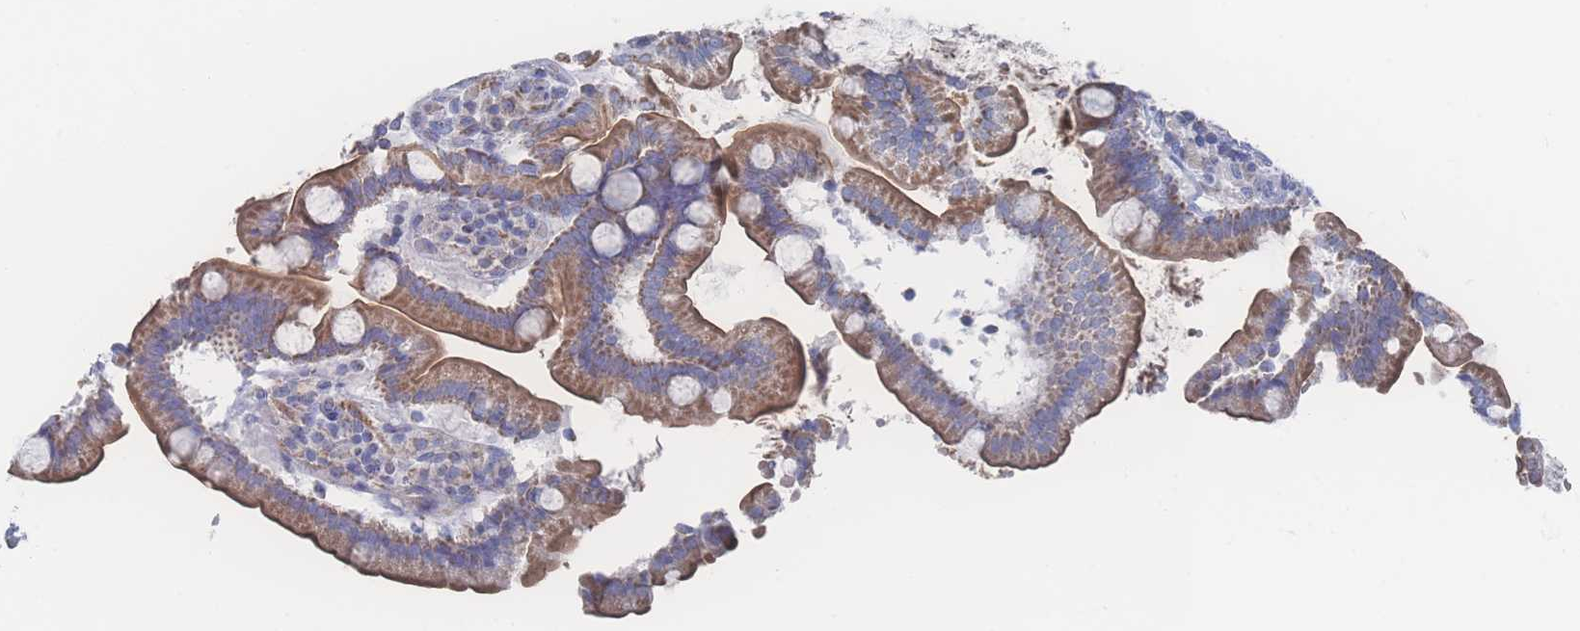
{"staining": {"intensity": "moderate", "quantity": ">75%", "location": "cytoplasmic/membranous"}, "tissue": "small intestine", "cell_type": "Glandular cells", "image_type": "normal", "snomed": [{"axis": "morphology", "description": "Normal tissue, NOS"}, {"axis": "topography", "description": "Small intestine"}], "caption": "Human small intestine stained with a protein marker shows moderate staining in glandular cells.", "gene": "SNPH", "patient": {"sex": "female", "age": 64}}